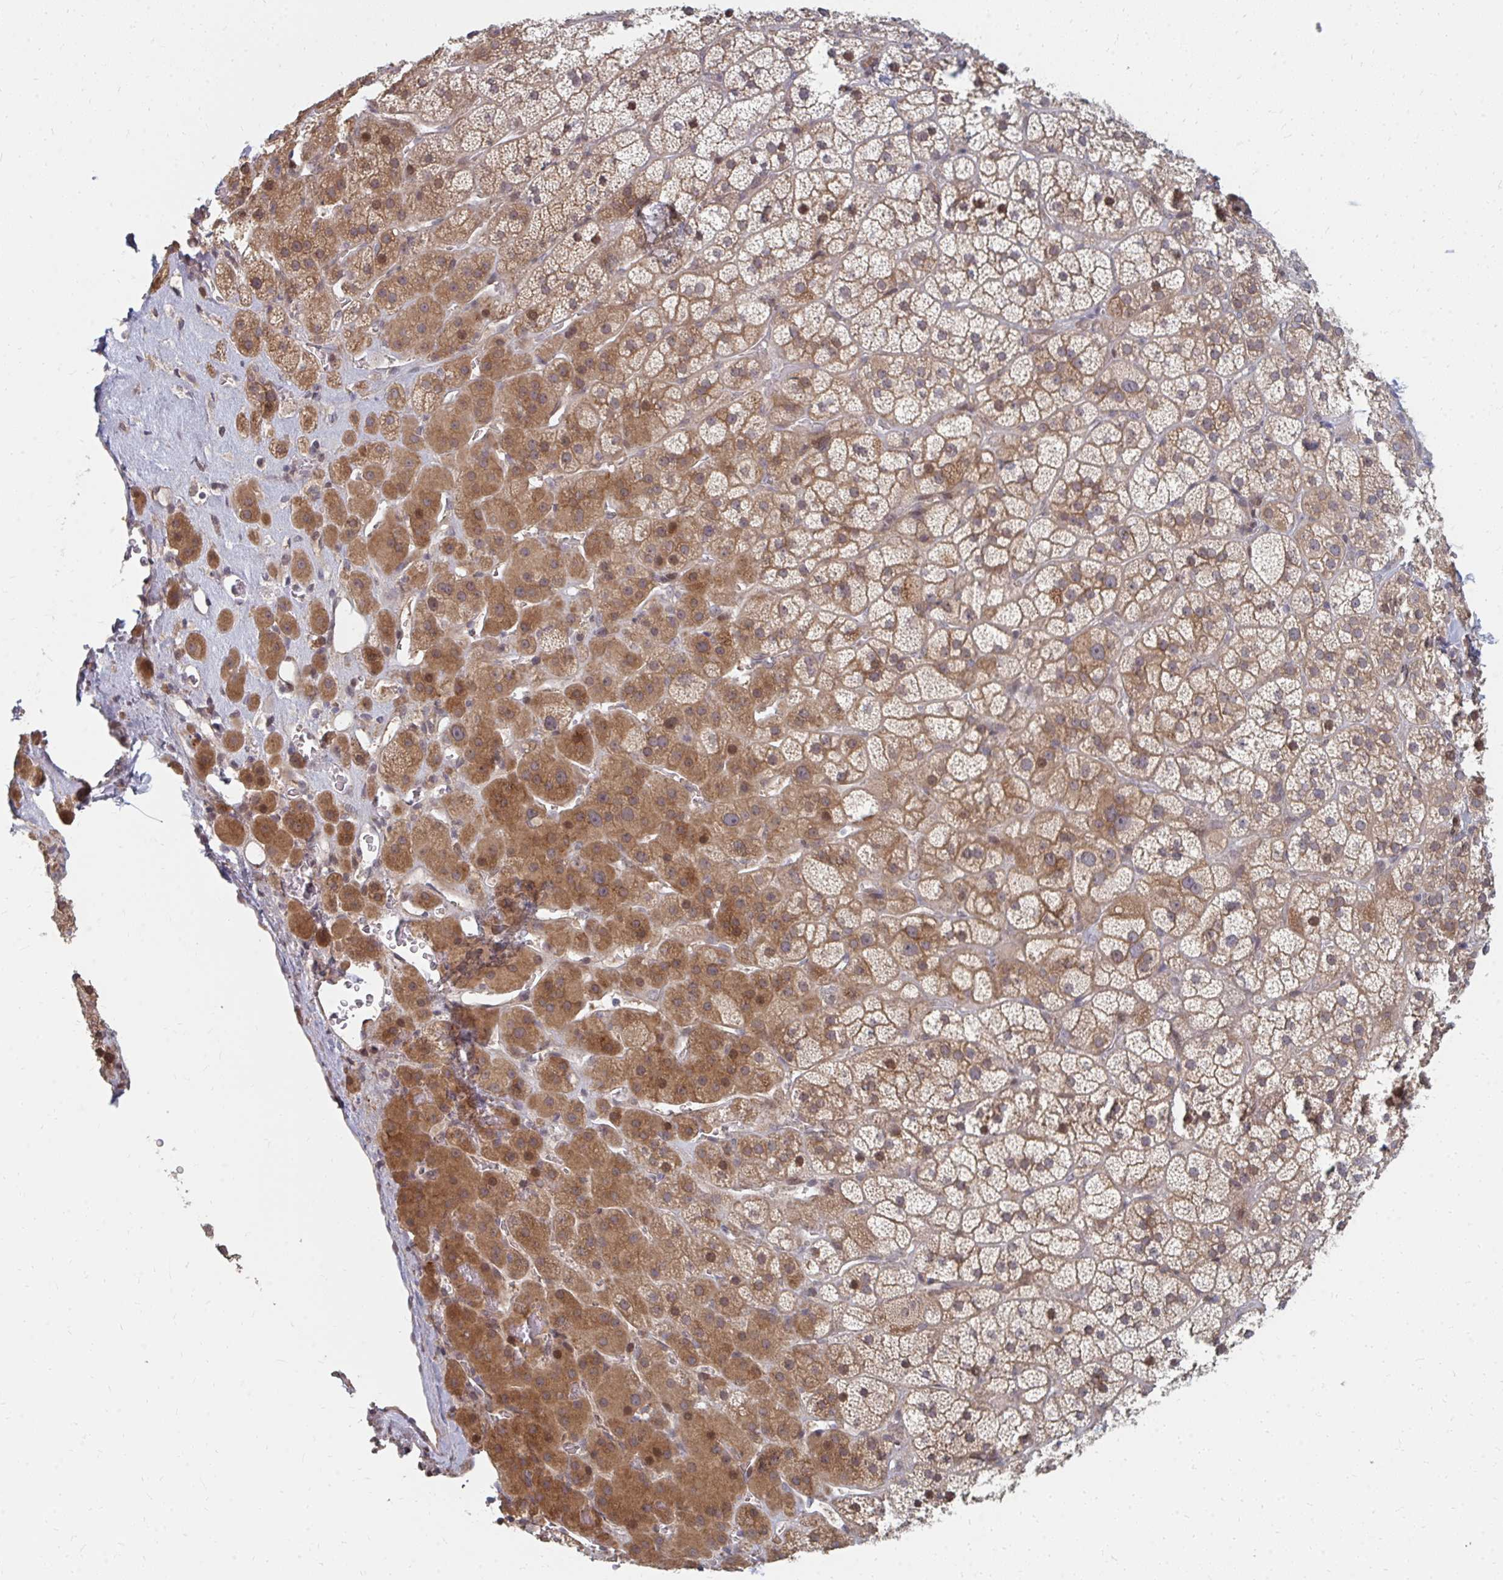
{"staining": {"intensity": "moderate", "quantity": ">75%", "location": "cytoplasmic/membranous,nuclear"}, "tissue": "adrenal gland", "cell_type": "Glandular cells", "image_type": "normal", "snomed": [{"axis": "morphology", "description": "Normal tissue, NOS"}, {"axis": "topography", "description": "Adrenal gland"}], "caption": "Immunohistochemistry micrograph of benign adrenal gland stained for a protein (brown), which reveals medium levels of moderate cytoplasmic/membranous,nuclear expression in approximately >75% of glandular cells.", "gene": "ZNF285", "patient": {"sex": "male", "age": 57}}